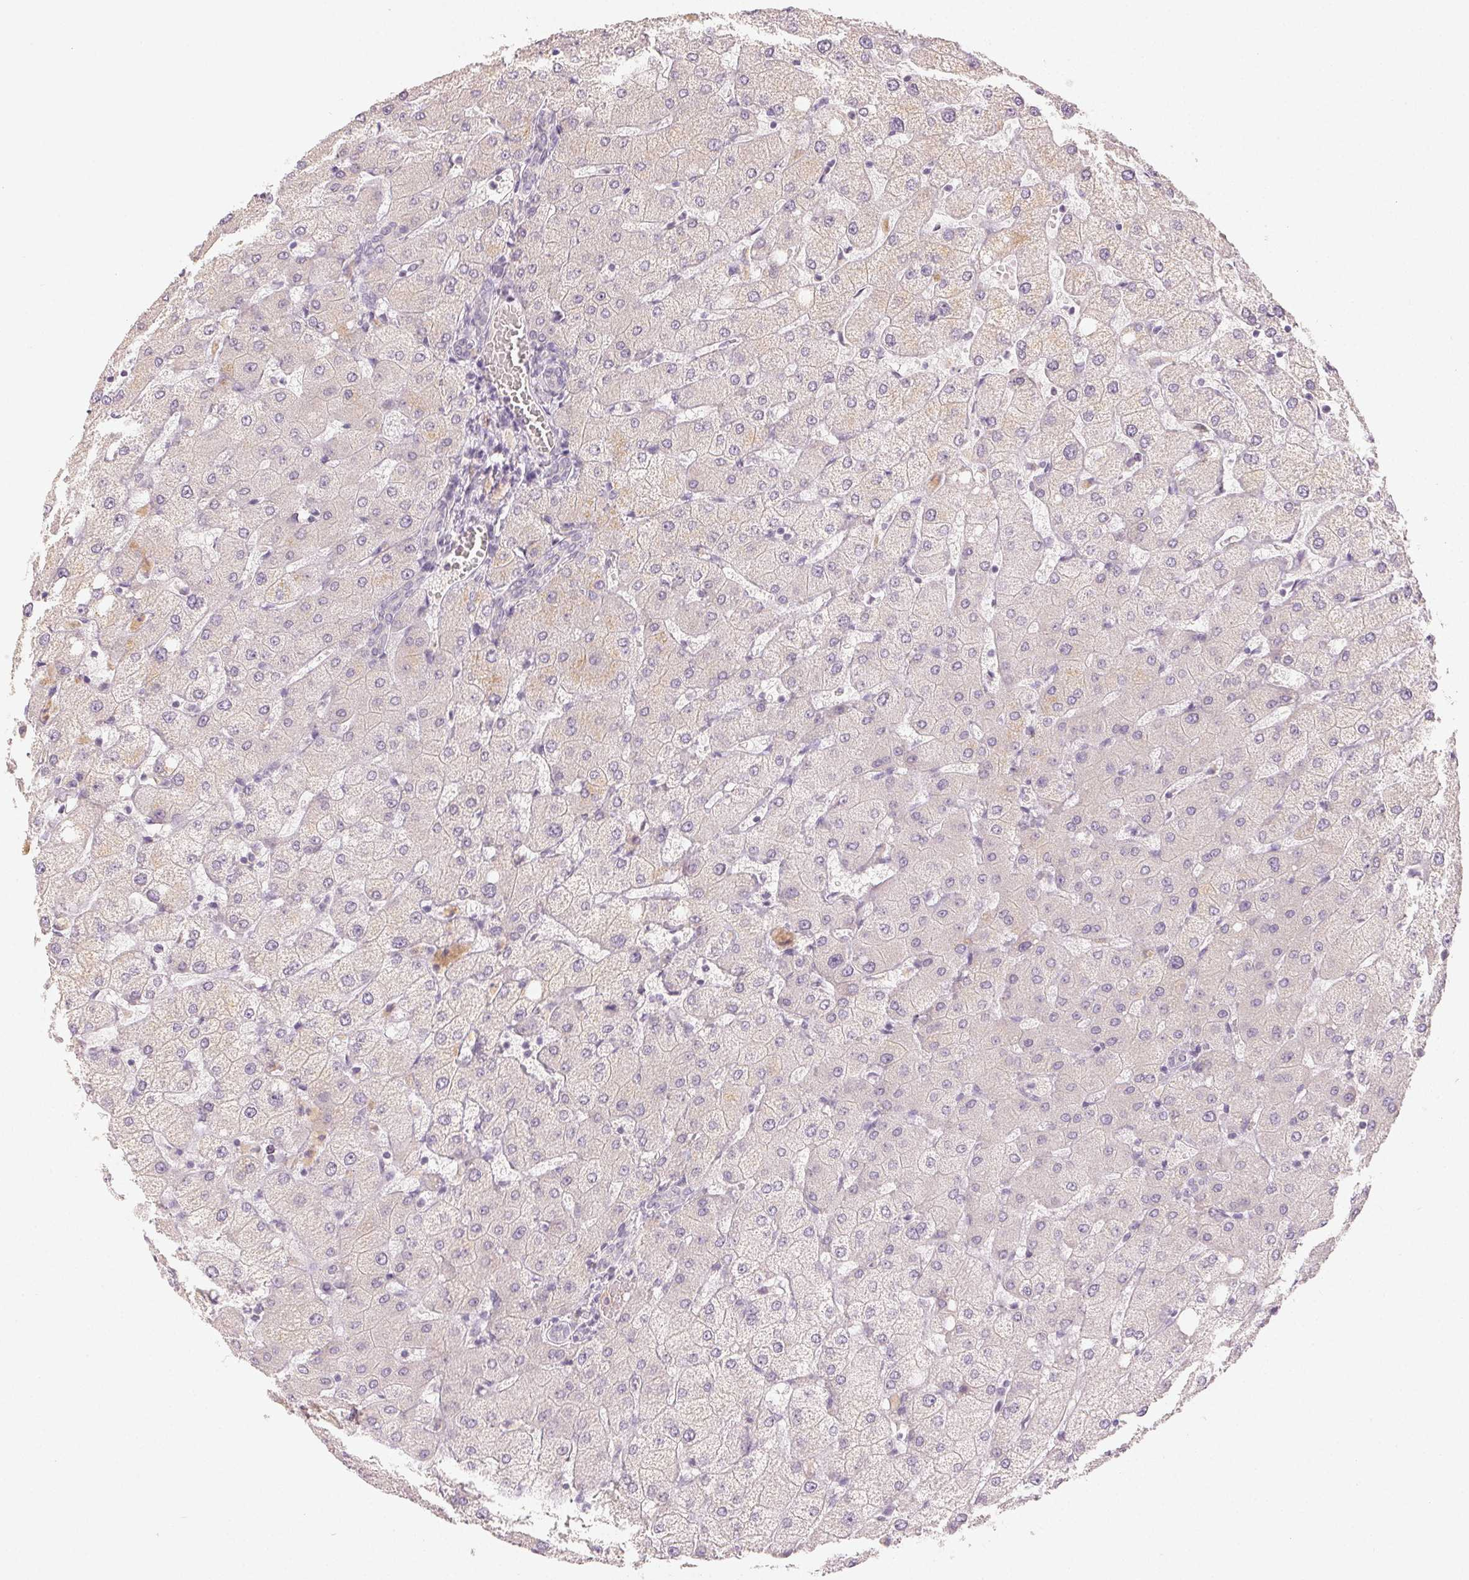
{"staining": {"intensity": "negative", "quantity": "none", "location": "none"}, "tissue": "liver", "cell_type": "Cholangiocytes", "image_type": "normal", "snomed": [{"axis": "morphology", "description": "Normal tissue, NOS"}, {"axis": "topography", "description": "Liver"}], "caption": "Immunohistochemistry photomicrograph of normal human liver stained for a protein (brown), which shows no positivity in cholangiocytes.", "gene": "LVRN", "patient": {"sex": "female", "age": 54}}